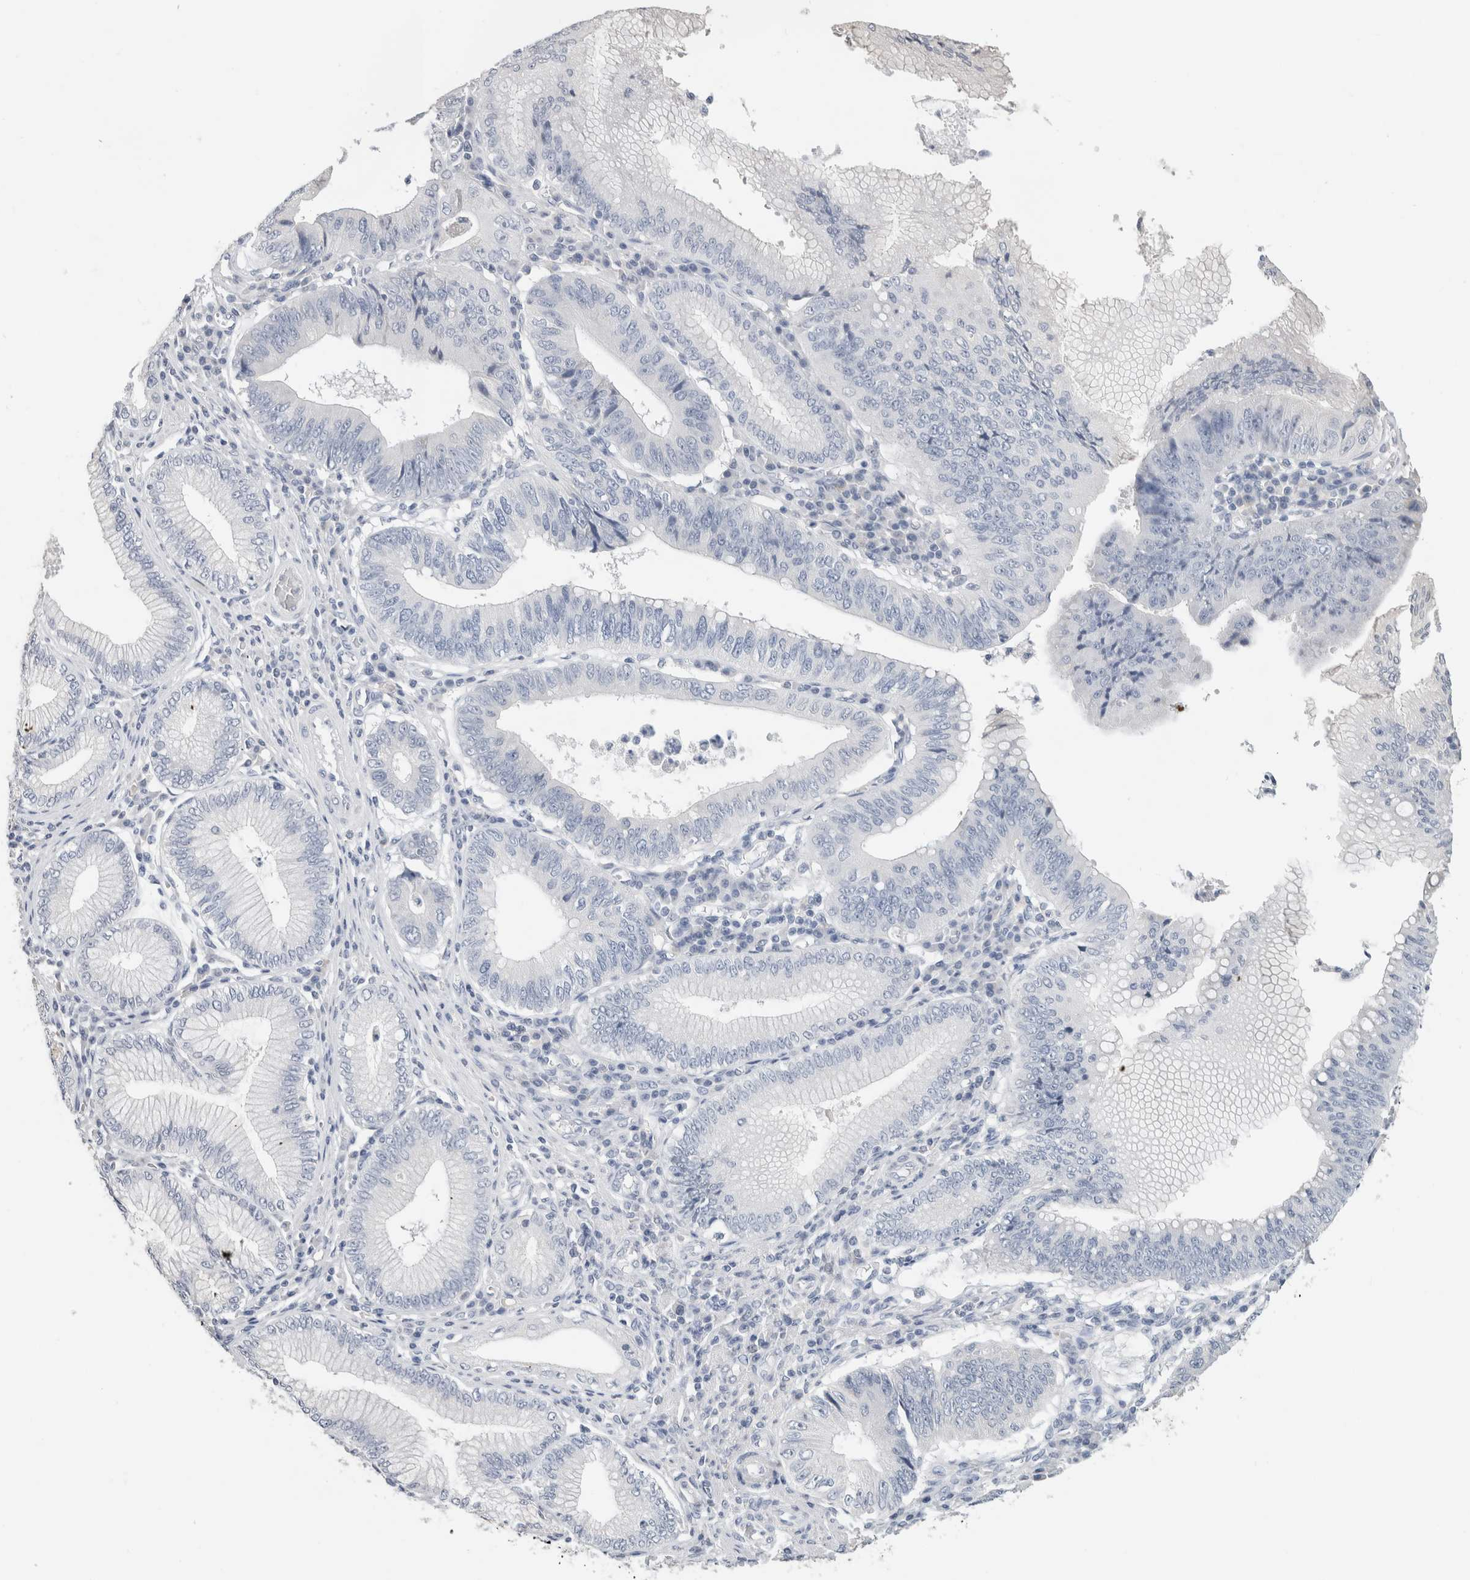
{"staining": {"intensity": "negative", "quantity": "none", "location": "none"}, "tissue": "stomach cancer", "cell_type": "Tumor cells", "image_type": "cancer", "snomed": [{"axis": "morphology", "description": "Adenocarcinoma, NOS"}, {"axis": "topography", "description": "Stomach"}], "caption": "An immunohistochemistry micrograph of stomach adenocarcinoma is shown. There is no staining in tumor cells of stomach adenocarcinoma.", "gene": "BCAN", "patient": {"sex": "male", "age": 59}}